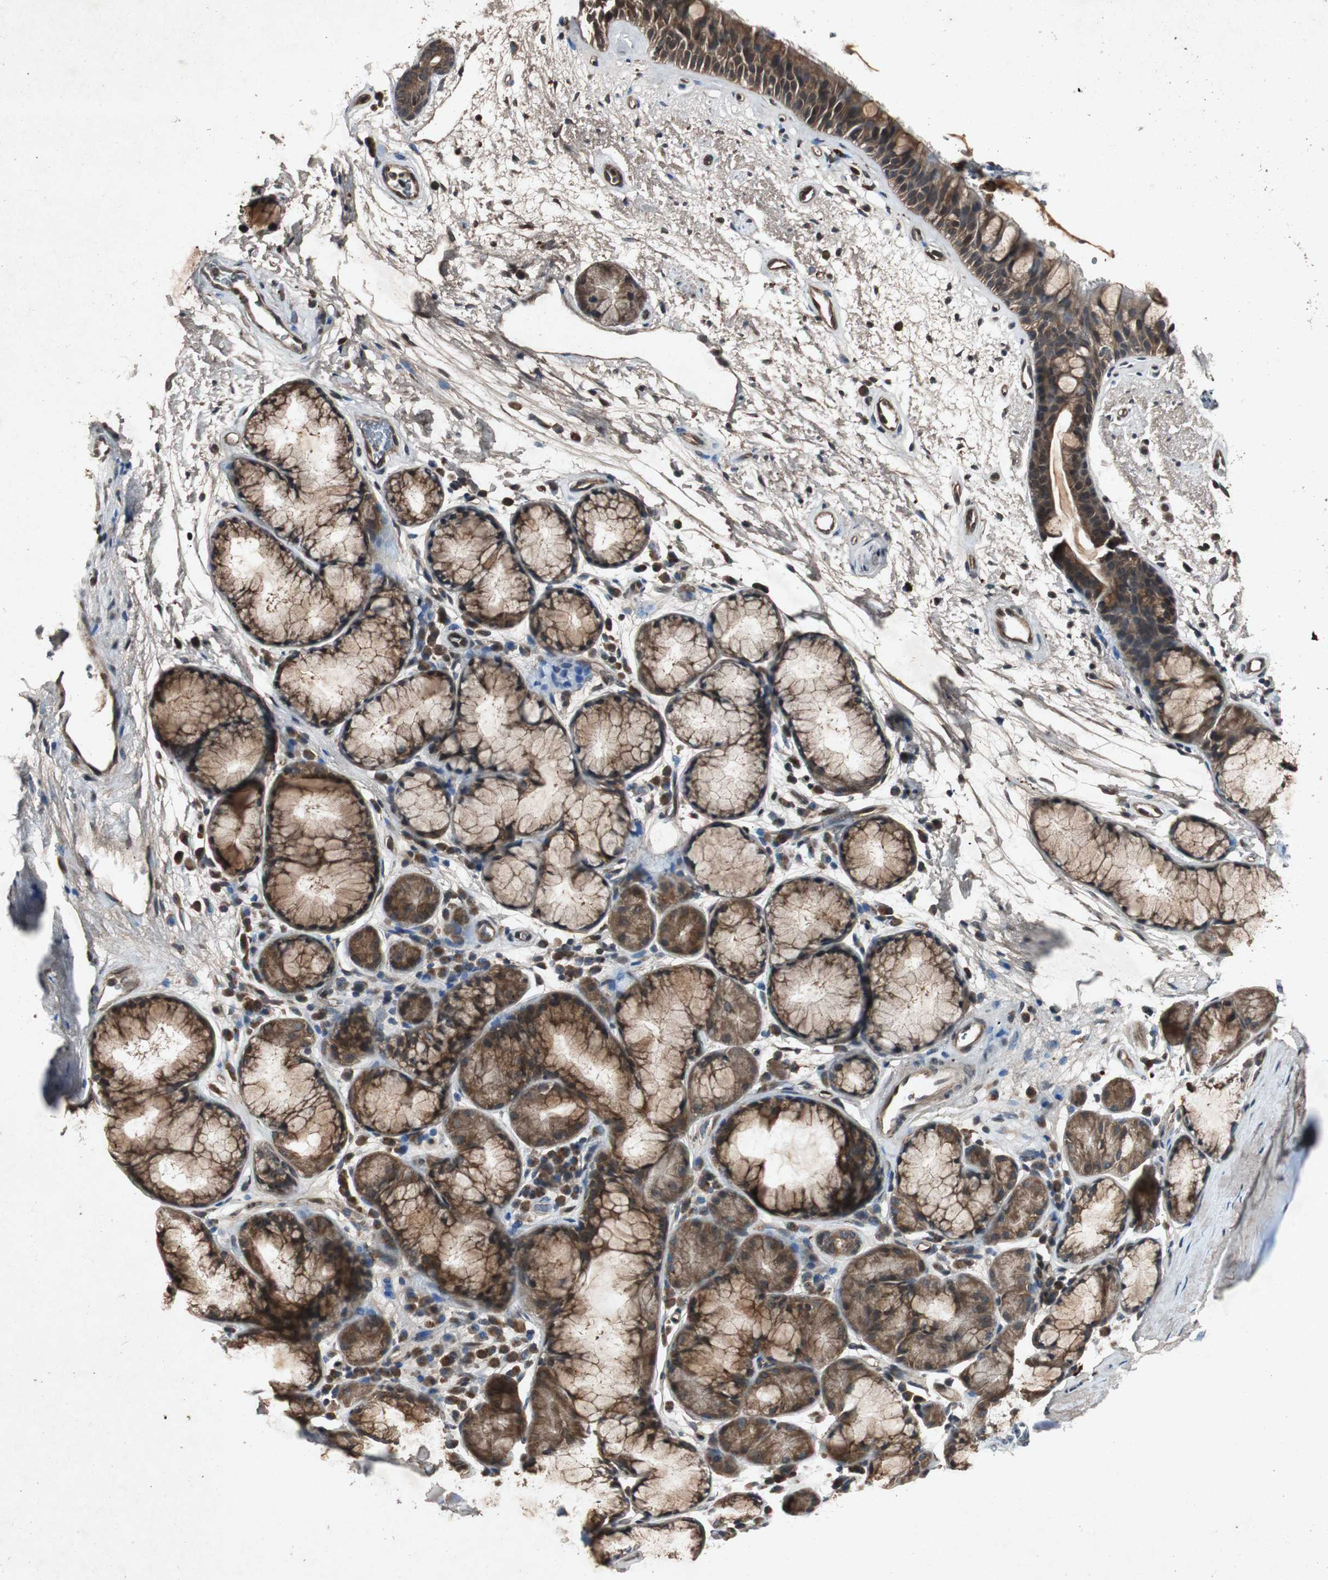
{"staining": {"intensity": "strong", "quantity": ">75%", "location": "cytoplasmic/membranous"}, "tissue": "bronchus", "cell_type": "Respiratory epithelial cells", "image_type": "normal", "snomed": [{"axis": "morphology", "description": "Normal tissue, NOS"}, {"axis": "topography", "description": "Bronchus"}], "caption": "Bronchus stained with DAB immunohistochemistry (IHC) displays high levels of strong cytoplasmic/membranous expression in about >75% of respiratory epithelial cells.", "gene": "SLIT2", "patient": {"sex": "female", "age": 54}}